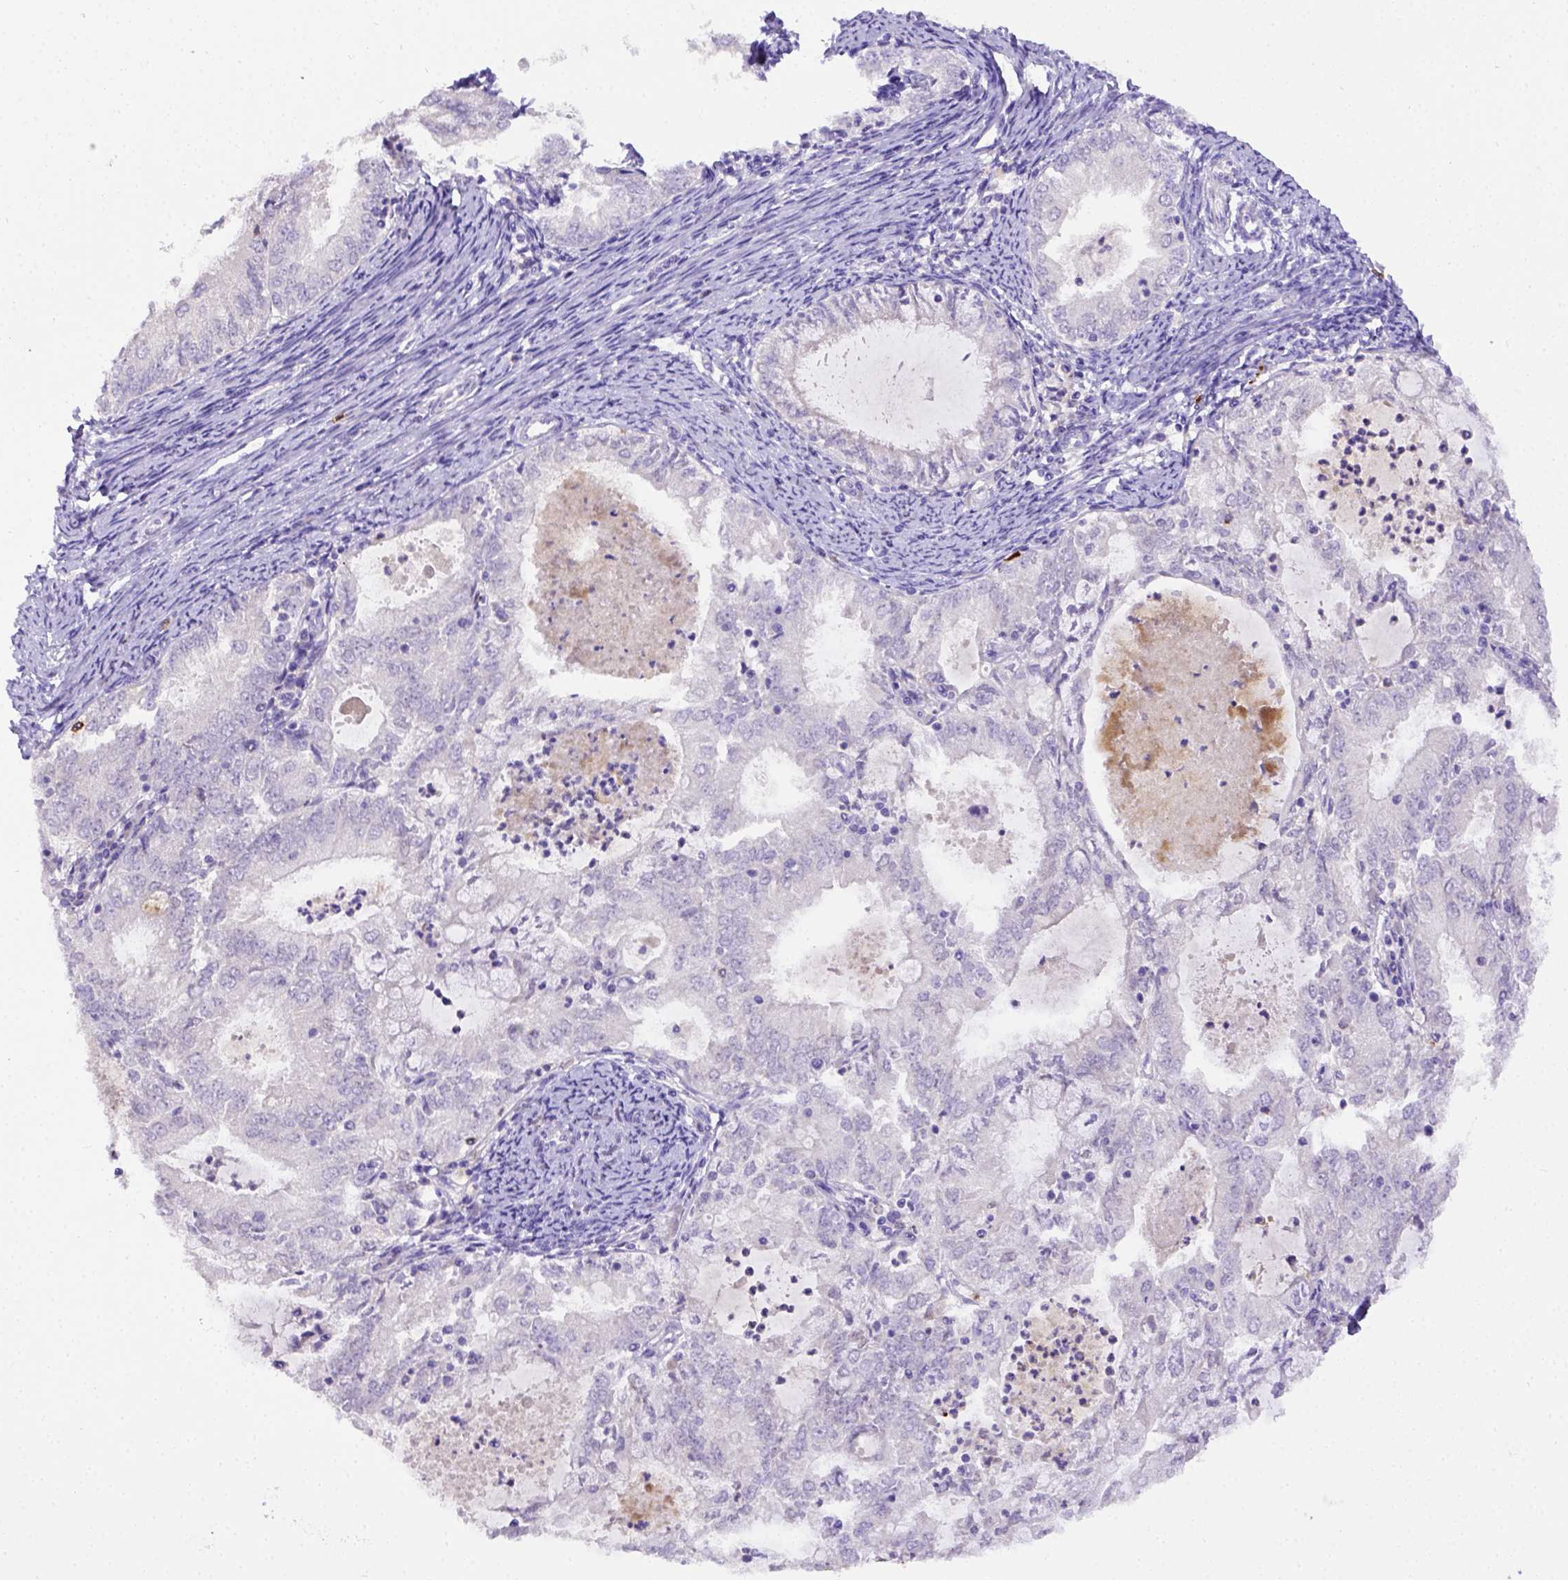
{"staining": {"intensity": "negative", "quantity": "none", "location": "none"}, "tissue": "endometrial cancer", "cell_type": "Tumor cells", "image_type": "cancer", "snomed": [{"axis": "morphology", "description": "Adenocarcinoma, NOS"}, {"axis": "topography", "description": "Endometrium"}], "caption": "An image of human endometrial cancer is negative for staining in tumor cells.", "gene": "B3GAT1", "patient": {"sex": "female", "age": 57}}